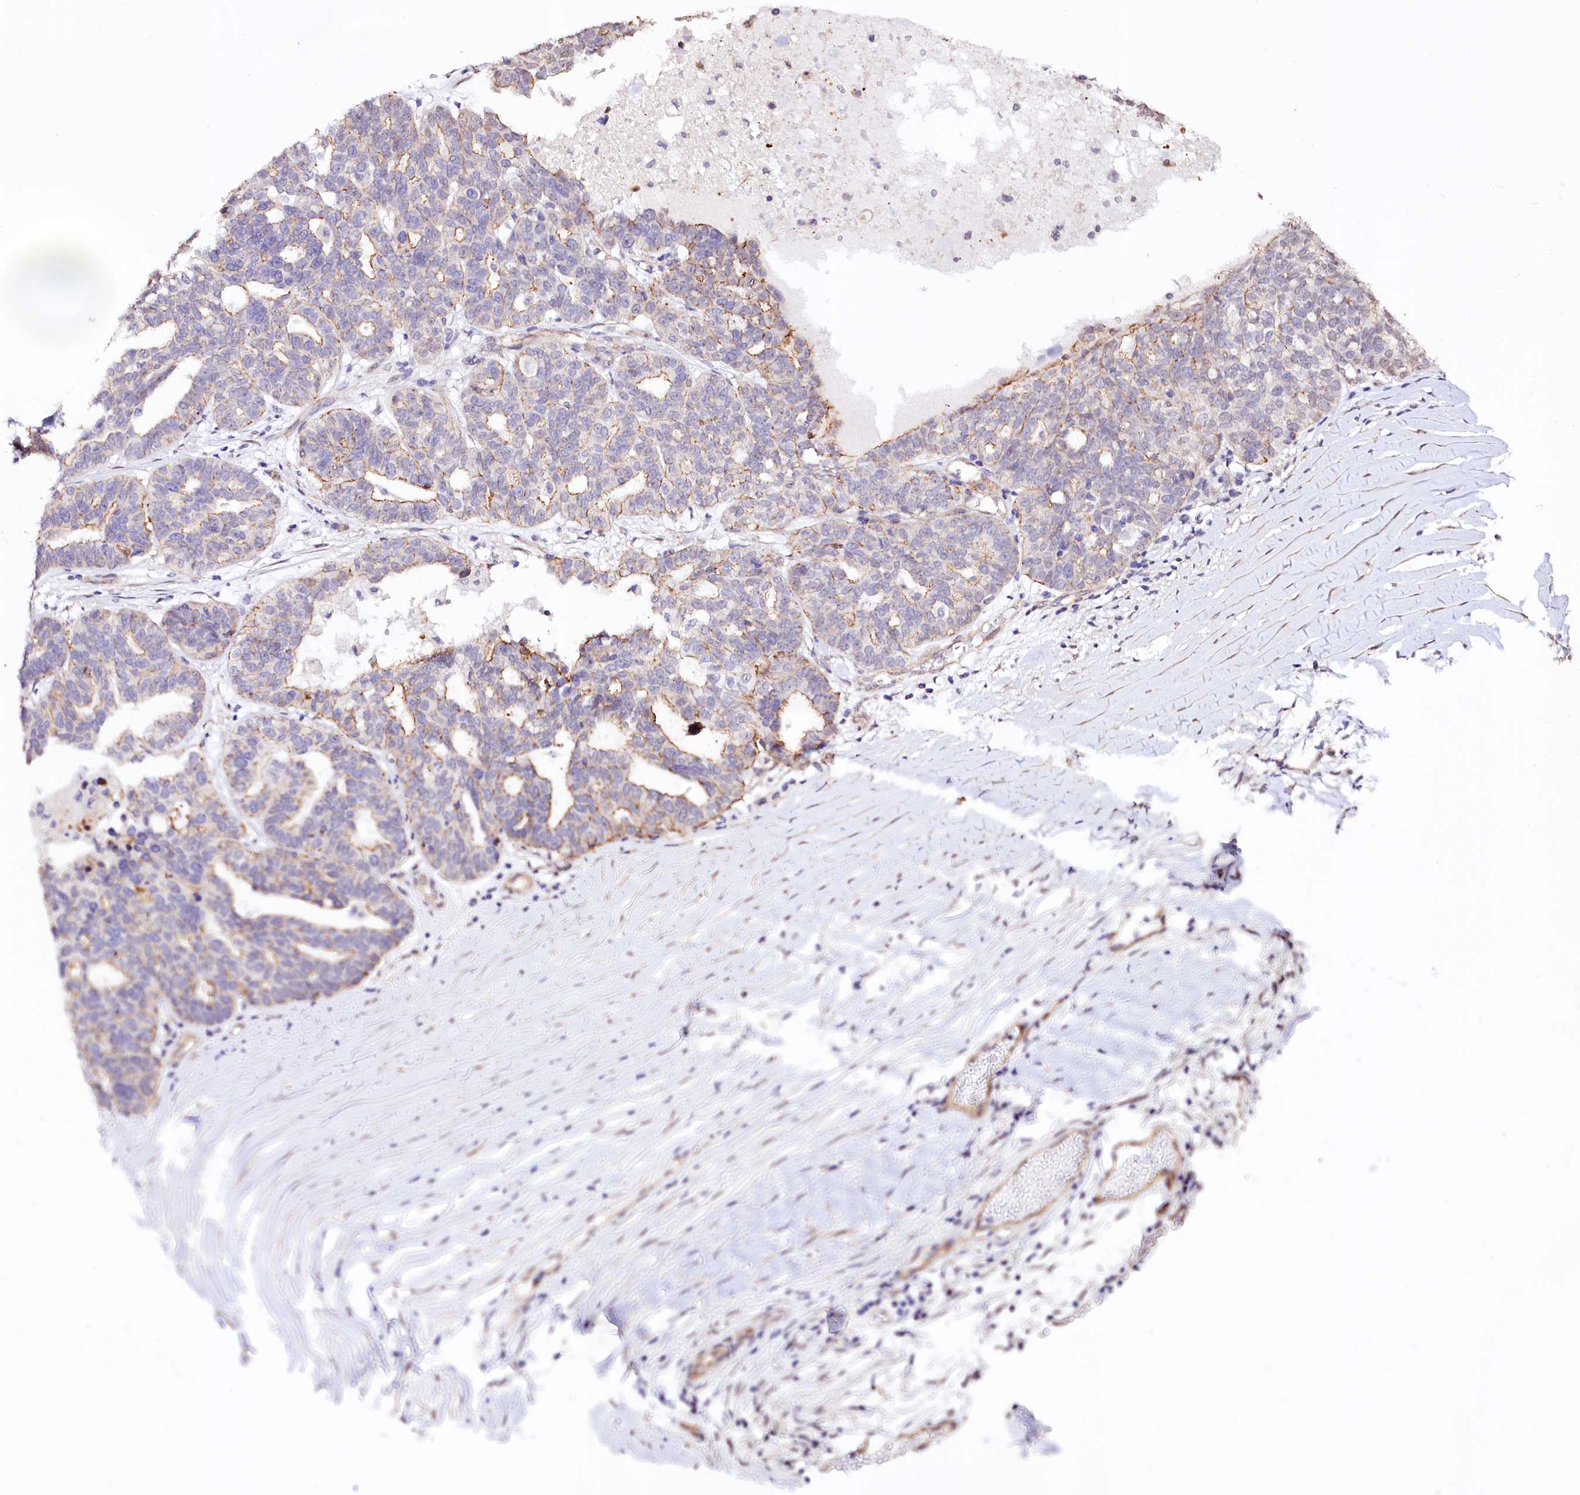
{"staining": {"intensity": "moderate", "quantity": "<25%", "location": "cytoplasmic/membranous"}, "tissue": "ovarian cancer", "cell_type": "Tumor cells", "image_type": "cancer", "snomed": [{"axis": "morphology", "description": "Cystadenocarcinoma, serous, NOS"}, {"axis": "topography", "description": "Ovary"}], "caption": "Tumor cells display low levels of moderate cytoplasmic/membranous staining in about <25% of cells in ovarian cancer.", "gene": "ST7", "patient": {"sex": "female", "age": 59}}